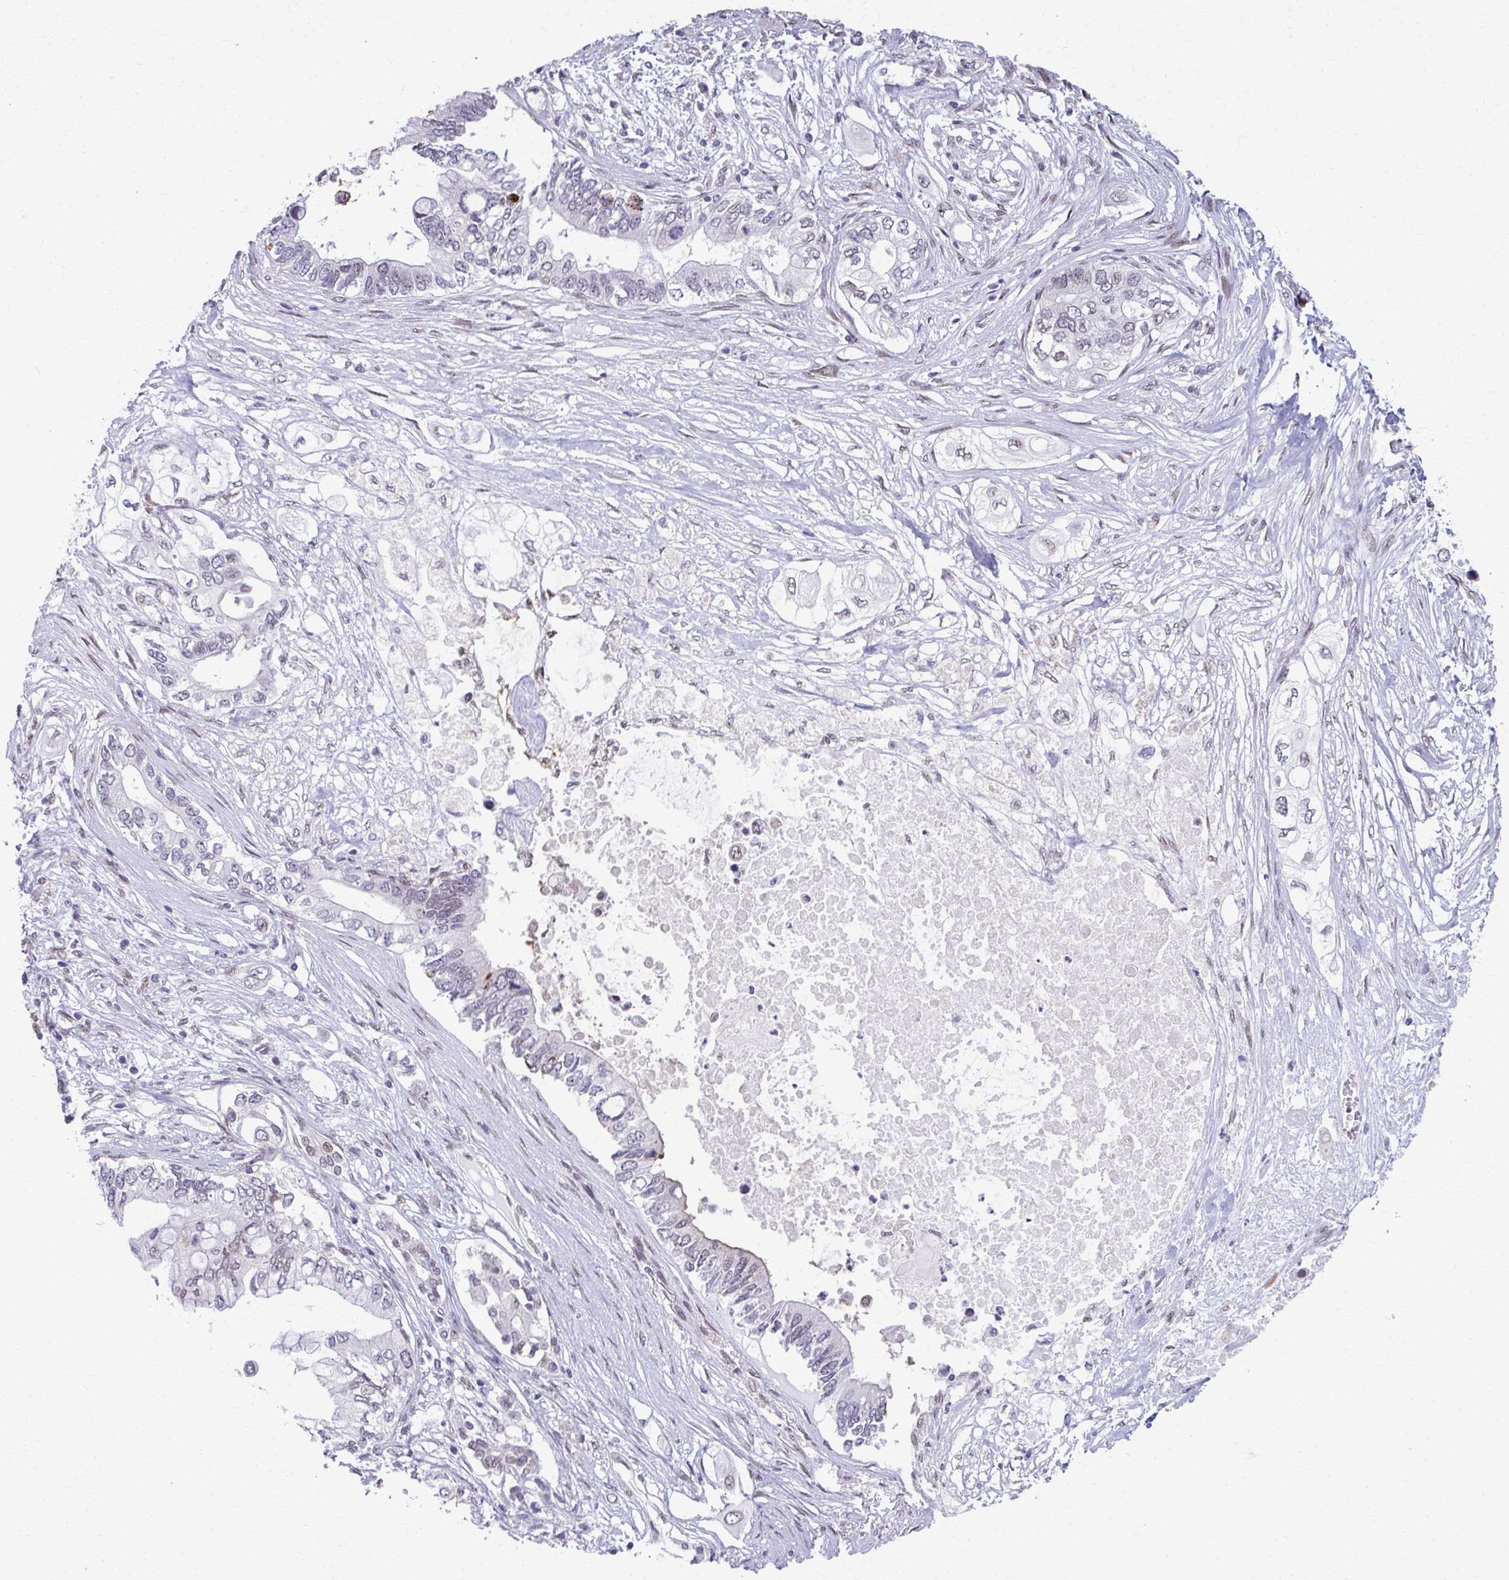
{"staining": {"intensity": "weak", "quantity": "<25%", "location": "nuclear"}, "tissue": "pancreatic cancer", "cell_type": "Tumor cells", "image_type": "cancer", "snomed": [{"axis": "morphology", "description": "Adenocarcinoma, NOS"}, {"axis": "topography", "description": "Pancreas"}], "caption": "The micrograph displays no staining of tumor cells in pancreatic cancer (adenocarcinoma).", "gene": "SETBP1", "patient": {"sex": "female", "age": 63}}